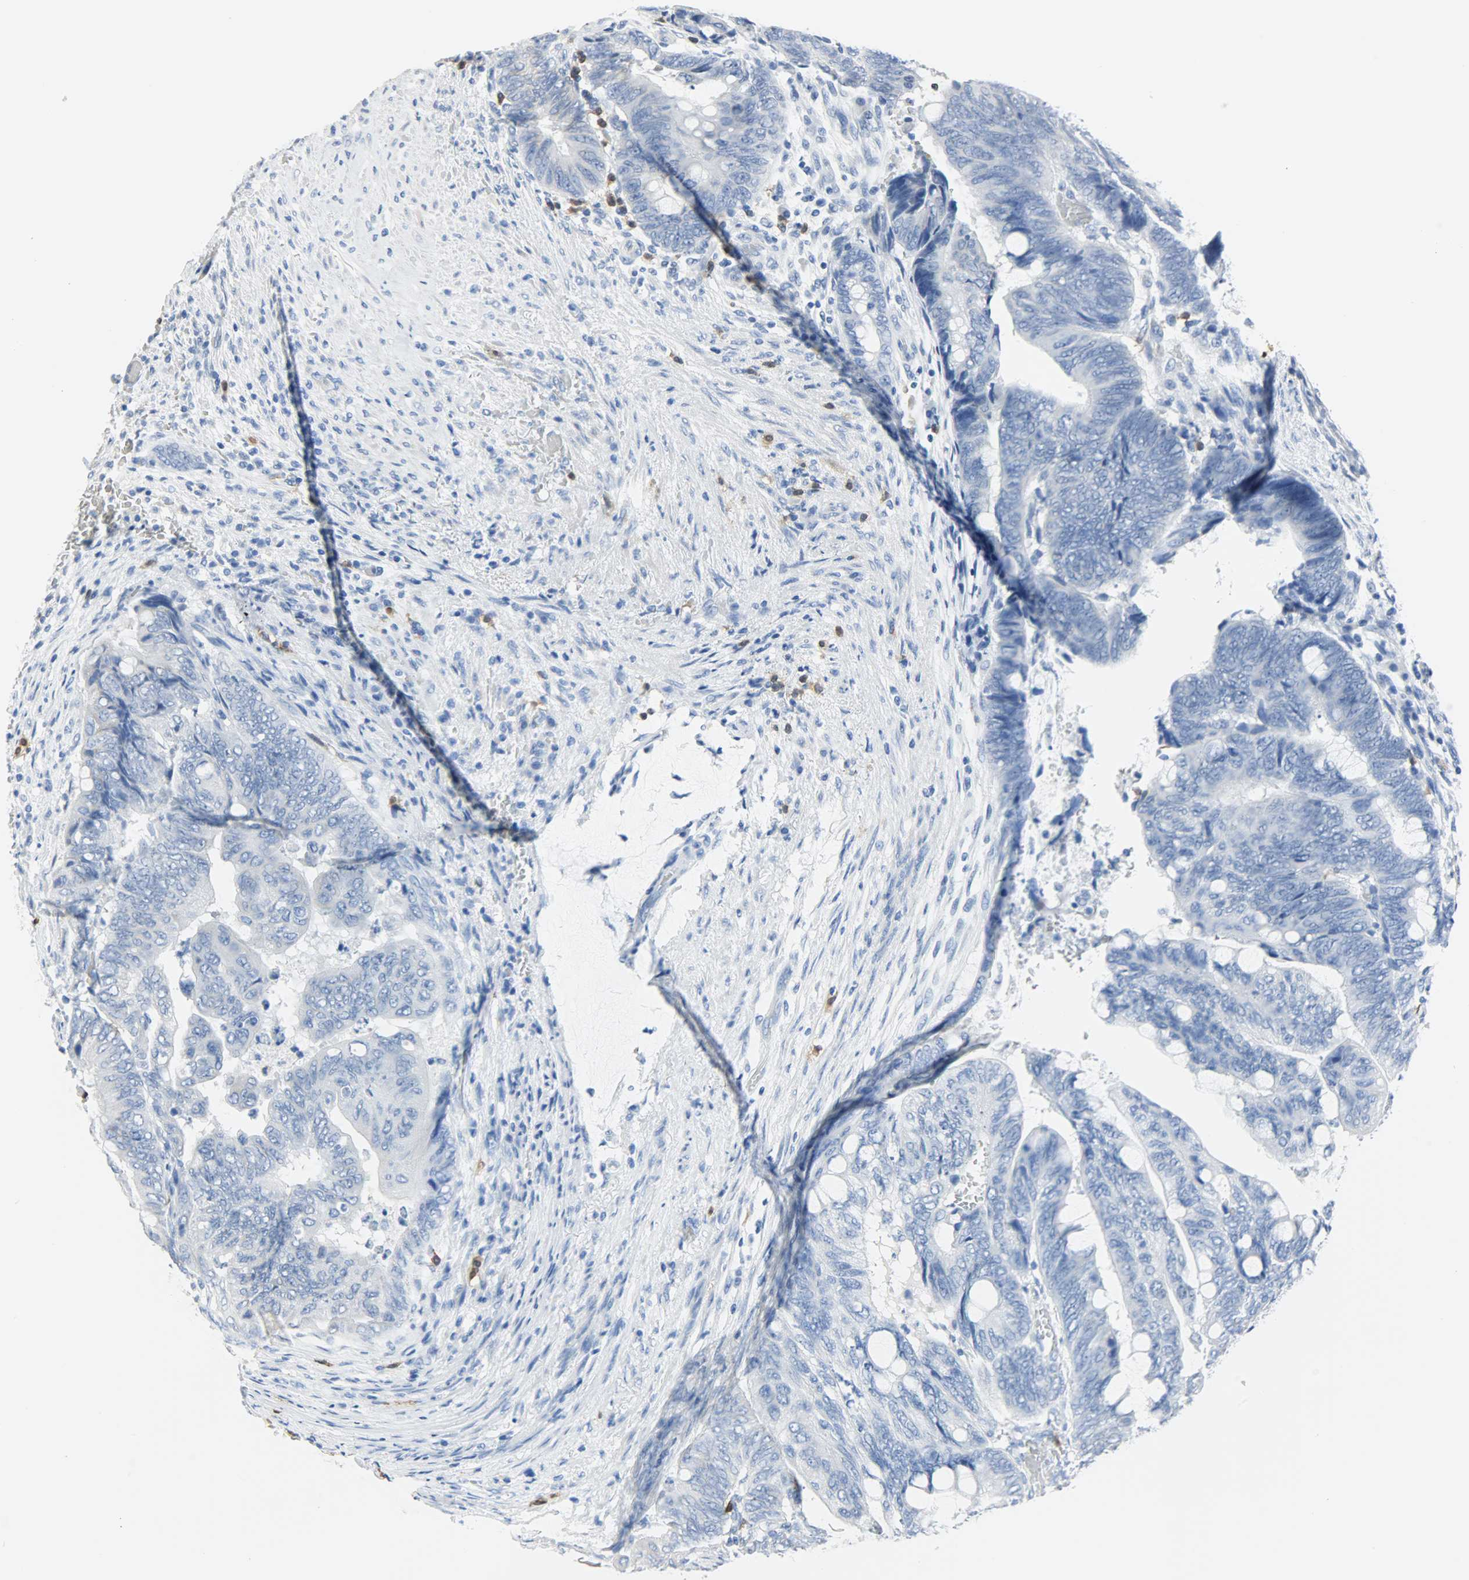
{"staining": {"intensity": "negative", "quantity": "none", "location": "none"}, "tissue": "colorectal cancer", "cell_type": "Tumor cells", "image_type": "cancer", "snomed": [{"axis": "morphology", "description": "Normal tissue, NOS"}, {"axis": "morphology", "description": "Adenocarcinoma, NOS"}, {"axis": "topography", "description": "Rectum"}, {"axis": "topography", "description": "Peripheral nerve tissue"}], "caption": "There is no significant expression in tumor cells of colorectal cancer.", "gene": "CEBPE", "patient": {"sex": "male", "age": 92}}